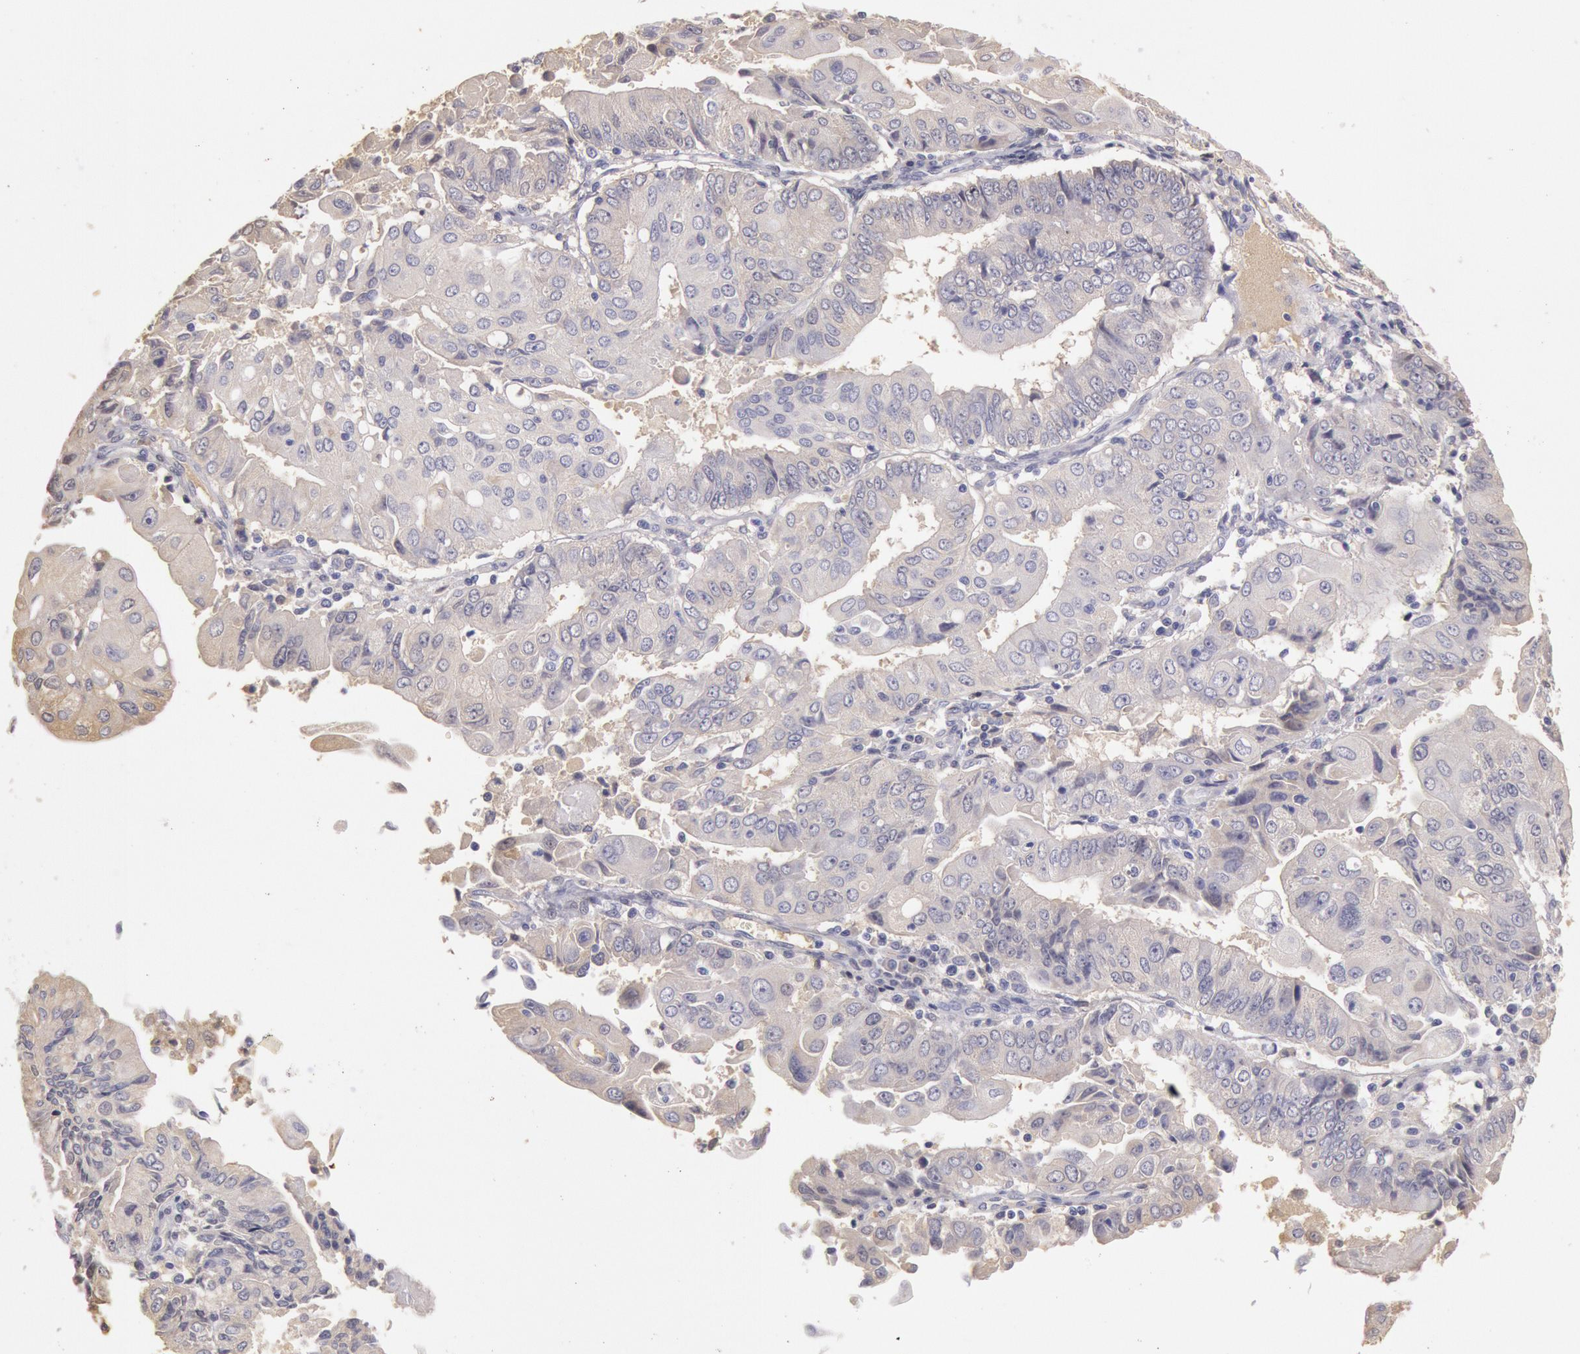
{"staining": {"intensity": "negative", "quantity": "none", "location": "none"}, "tissue": "endometrial cancer", "cell_type": "Tumor cells", "image_type": "cancer", "snomed": [{"axis": "morphology", "description": "Adenocarcinoma, NOS"}, {"axis": "topography", "description": "Endometrium"}], "caption": "This is an IHC micrograph of human adenocarcinoma (endometrial). There is no positivity in tumor cells.", "gene": "C1R", "patient": {"sex": "female", "age": 75}}